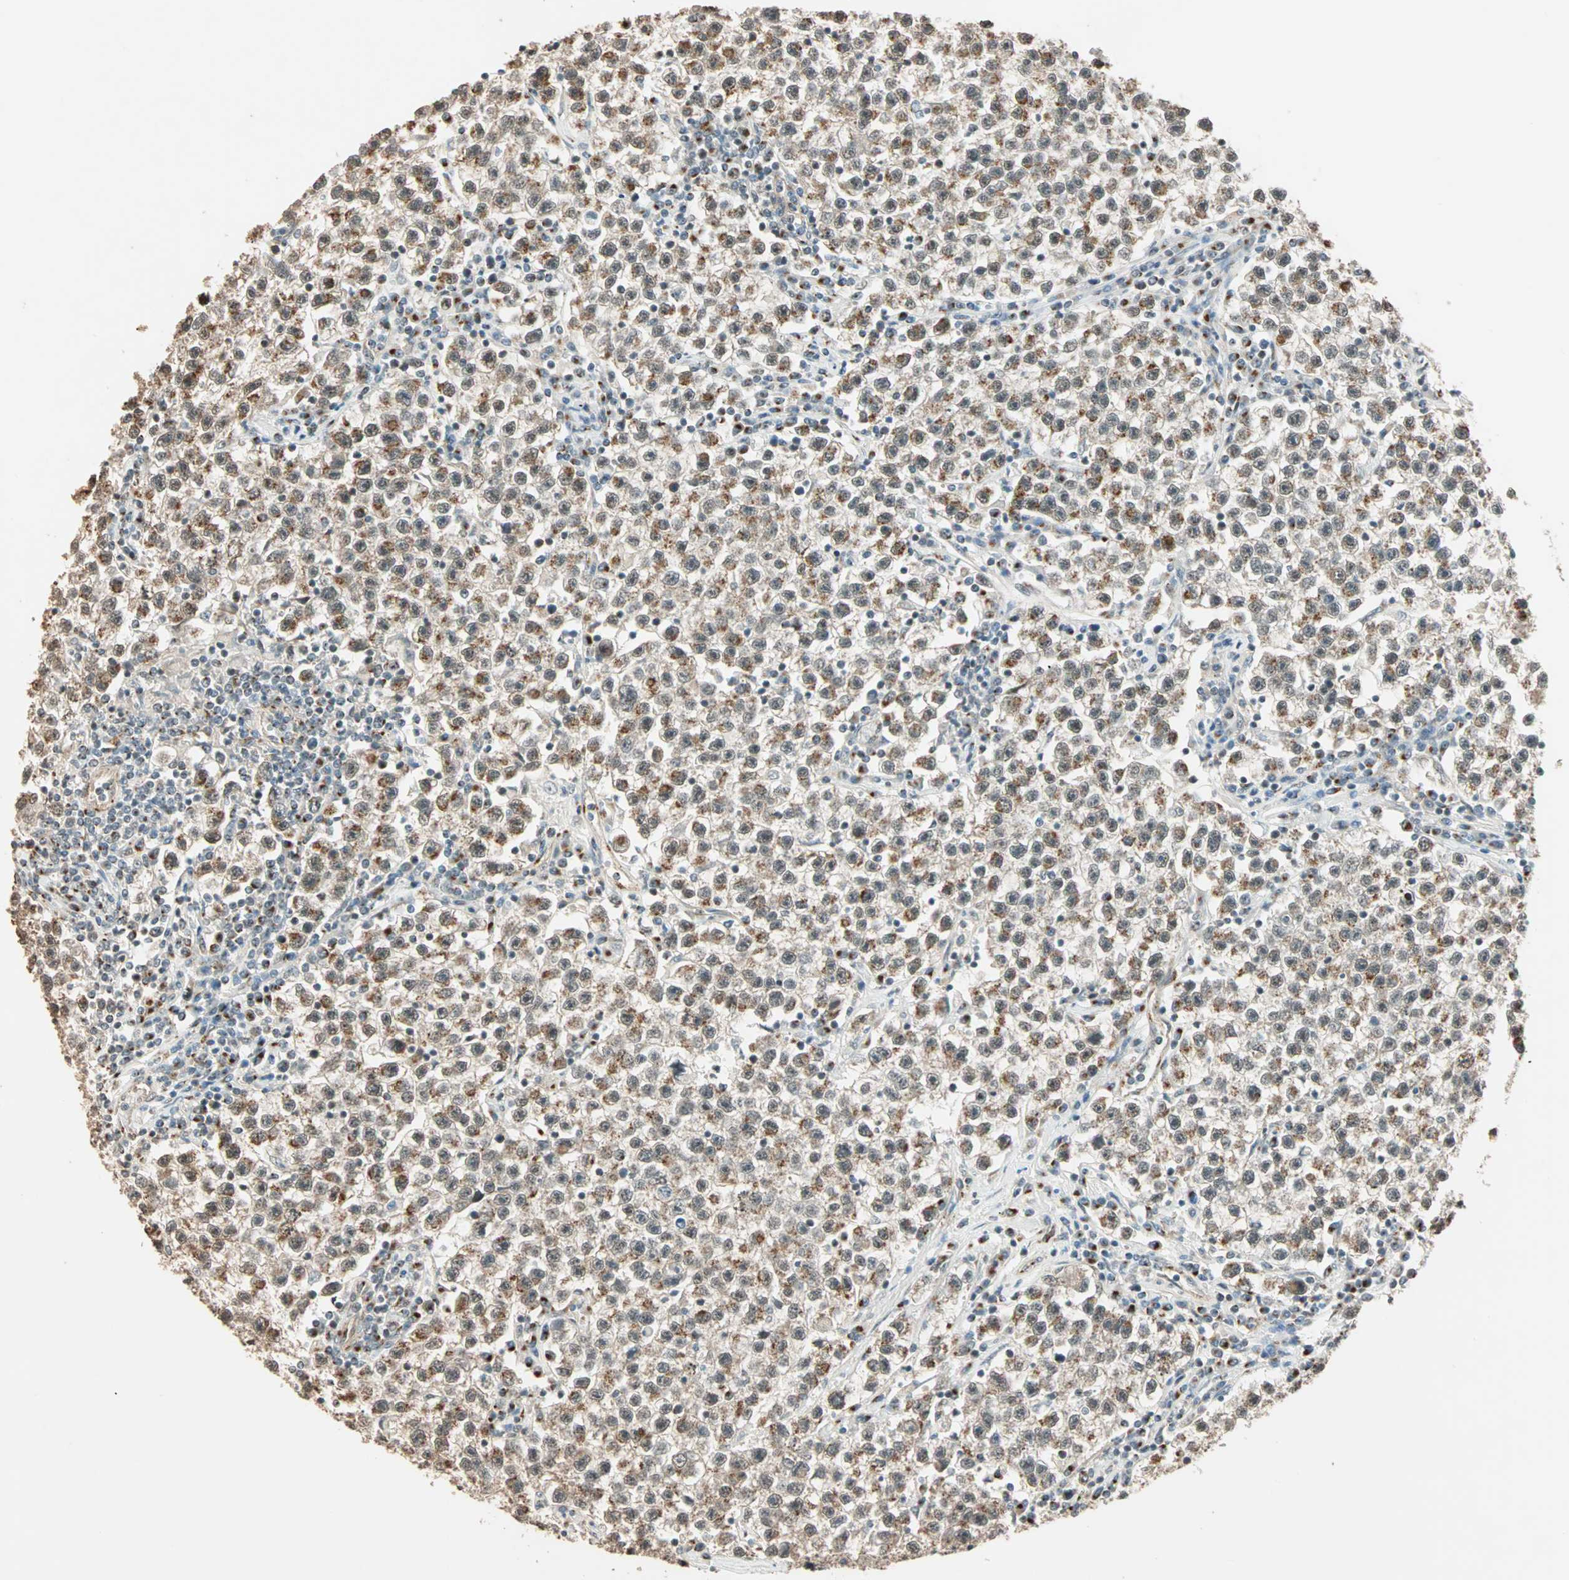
{"staining": {"intensity": "moderate", "quantity": "25%-75%", "location": "cytoplasmic/membranous"}, "tissue": "testis cancer", "cell_type": "Tumor cells", "image_type": "cancer", "snomed": [{"axis": "morphology", "description": "Seminoma, NOS"}, {"axis": "topography", "description": "Testis"}], "caption": "The image exhibits a brown stain indicating the presence of a protein in the cytoplasmic/membranous of tumor cells in seminoma (testis).", "gene": "PRDM2", "patient": {"sex": "male", "age": 22}}